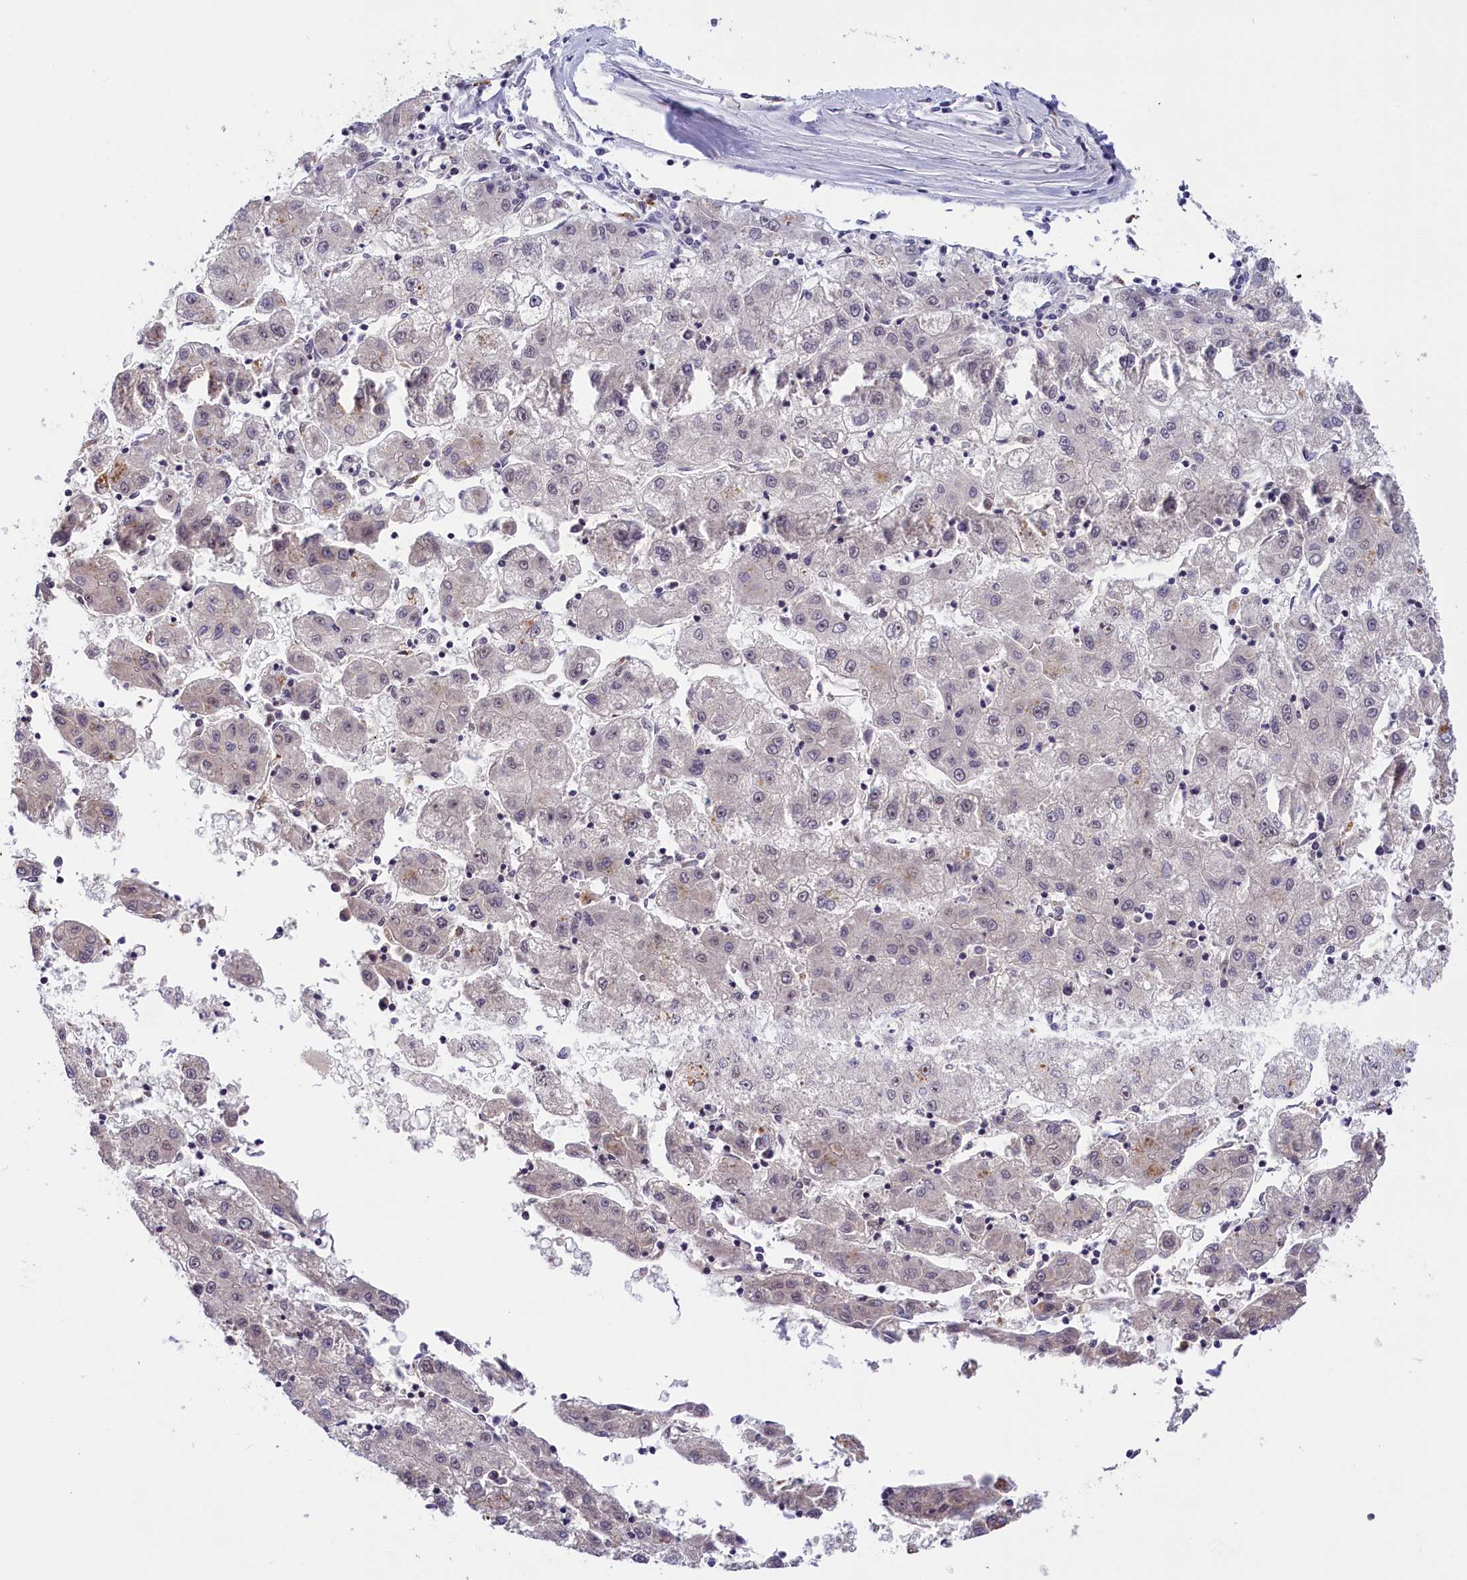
{"staining": {"intensity": "negative", "quantity": "none", "location": "none"}, "tissue": "liver cancer", "cell_type": "Tumor cells", "image_type": "cancer", "snomed": [{"axis": "morphology", "description": "Carcinoma, Hepatocellular, NOS"}, {"axis": "topography", "description": "Liver"}], "caption": "Immunohistochemistry (IHC) image of liver cancer stained for a protein (brown), which displays no expression in tumor cells.", "gene": "CDYL2", "patient": {"sex": "male", "age": 72}}